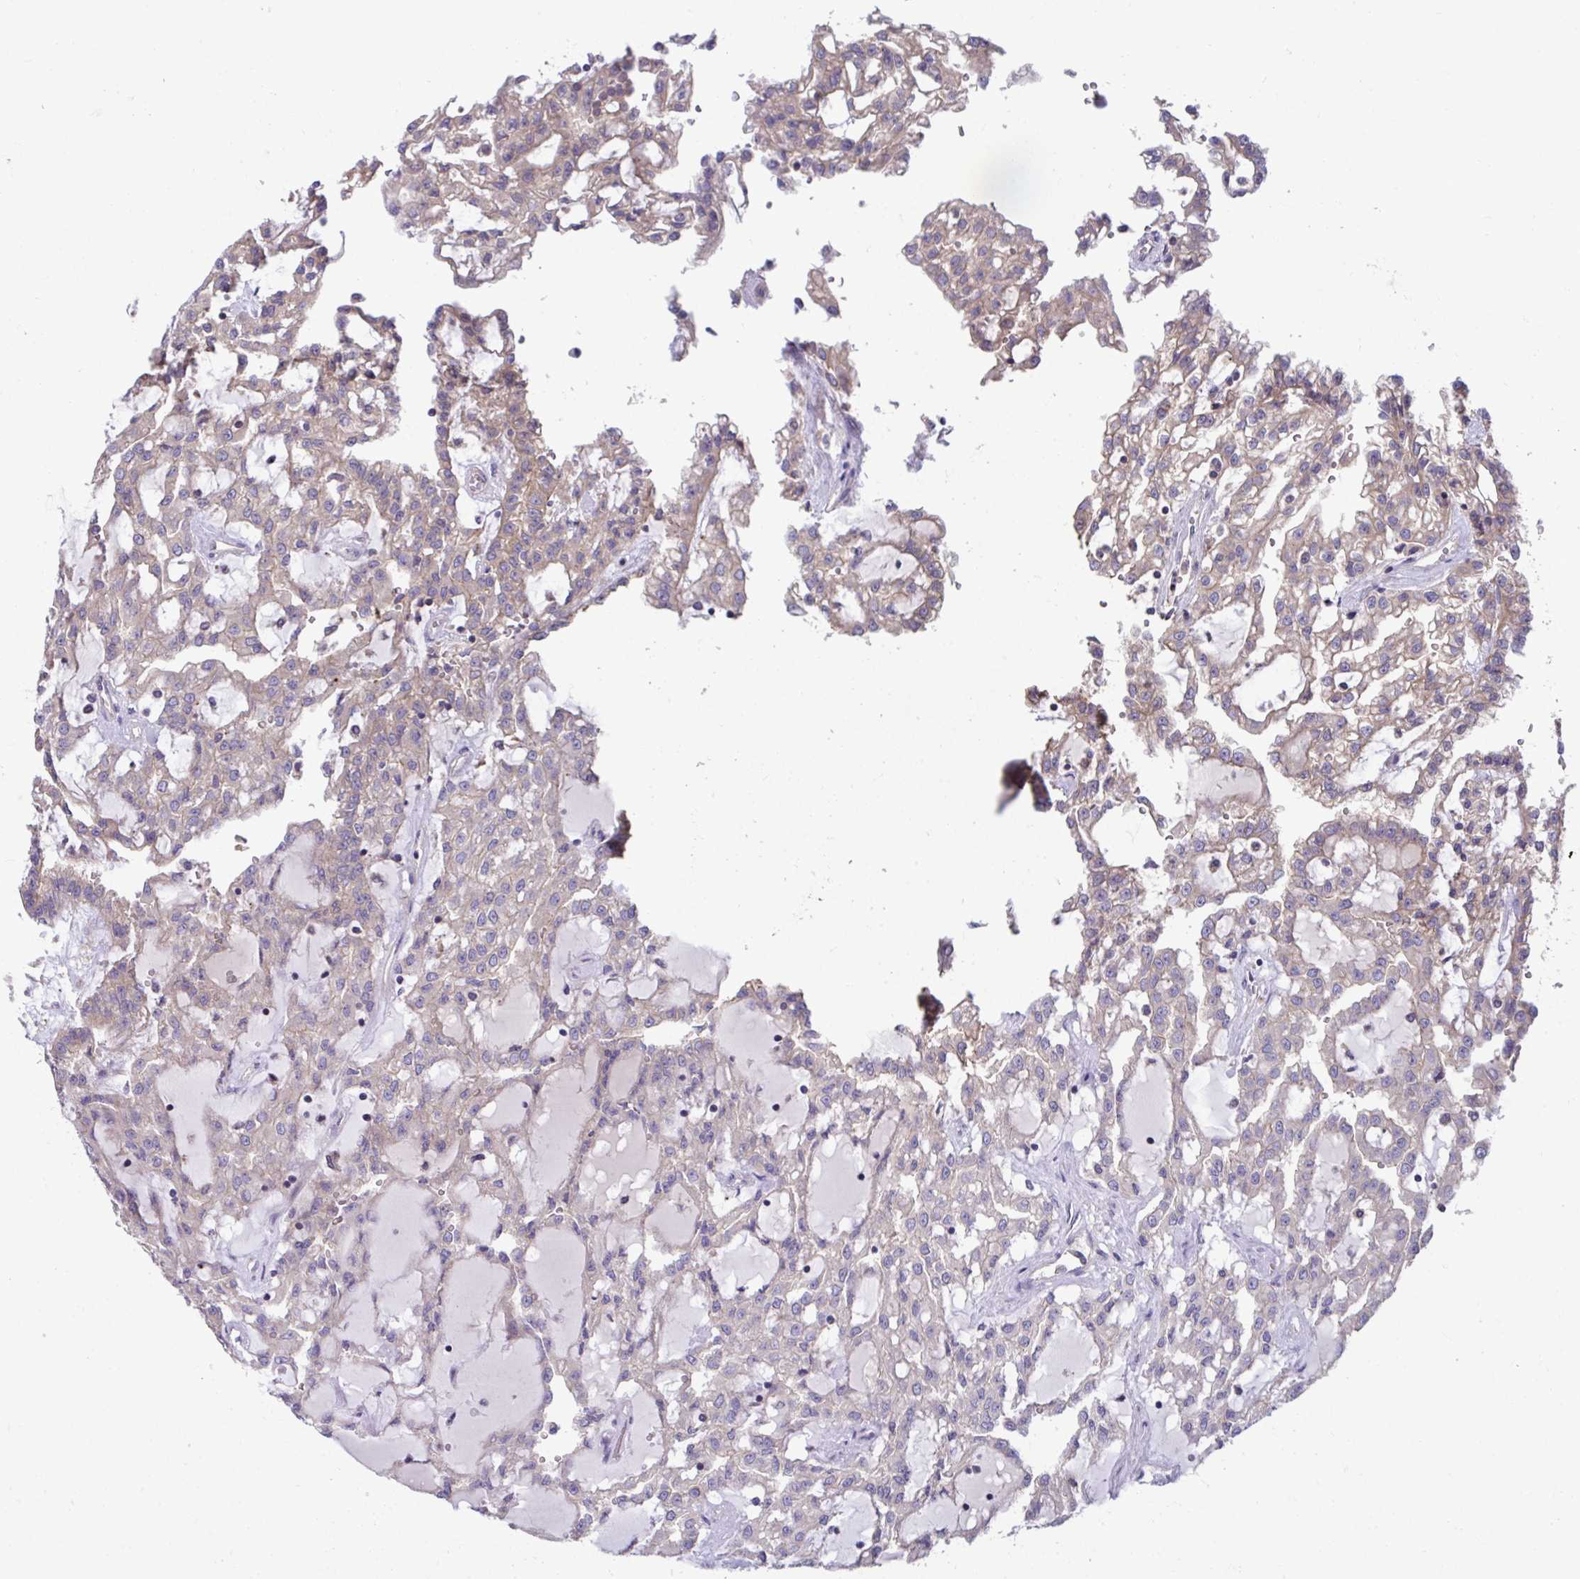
{"staining": {"intensity": "weak", "quantity": "25%-75%", "location": "cytoplasmic/membranous"}, "tissue": "renal cancer", "cell_type": "Tumor cells", "image_type": "cancer", "snomed": [{"axis": "morphology", "description": "Adenocarcinoma, NOS"}, {"axis": "topography", "description": "Kidney"}], "caption": "Weak cytoplasmic/membranous protein expression is present in about 25%-75% of tumor cells in renal adenocarcinoma.", "gene": "IST1", "patient": {"sex": "male", "age": 63}}